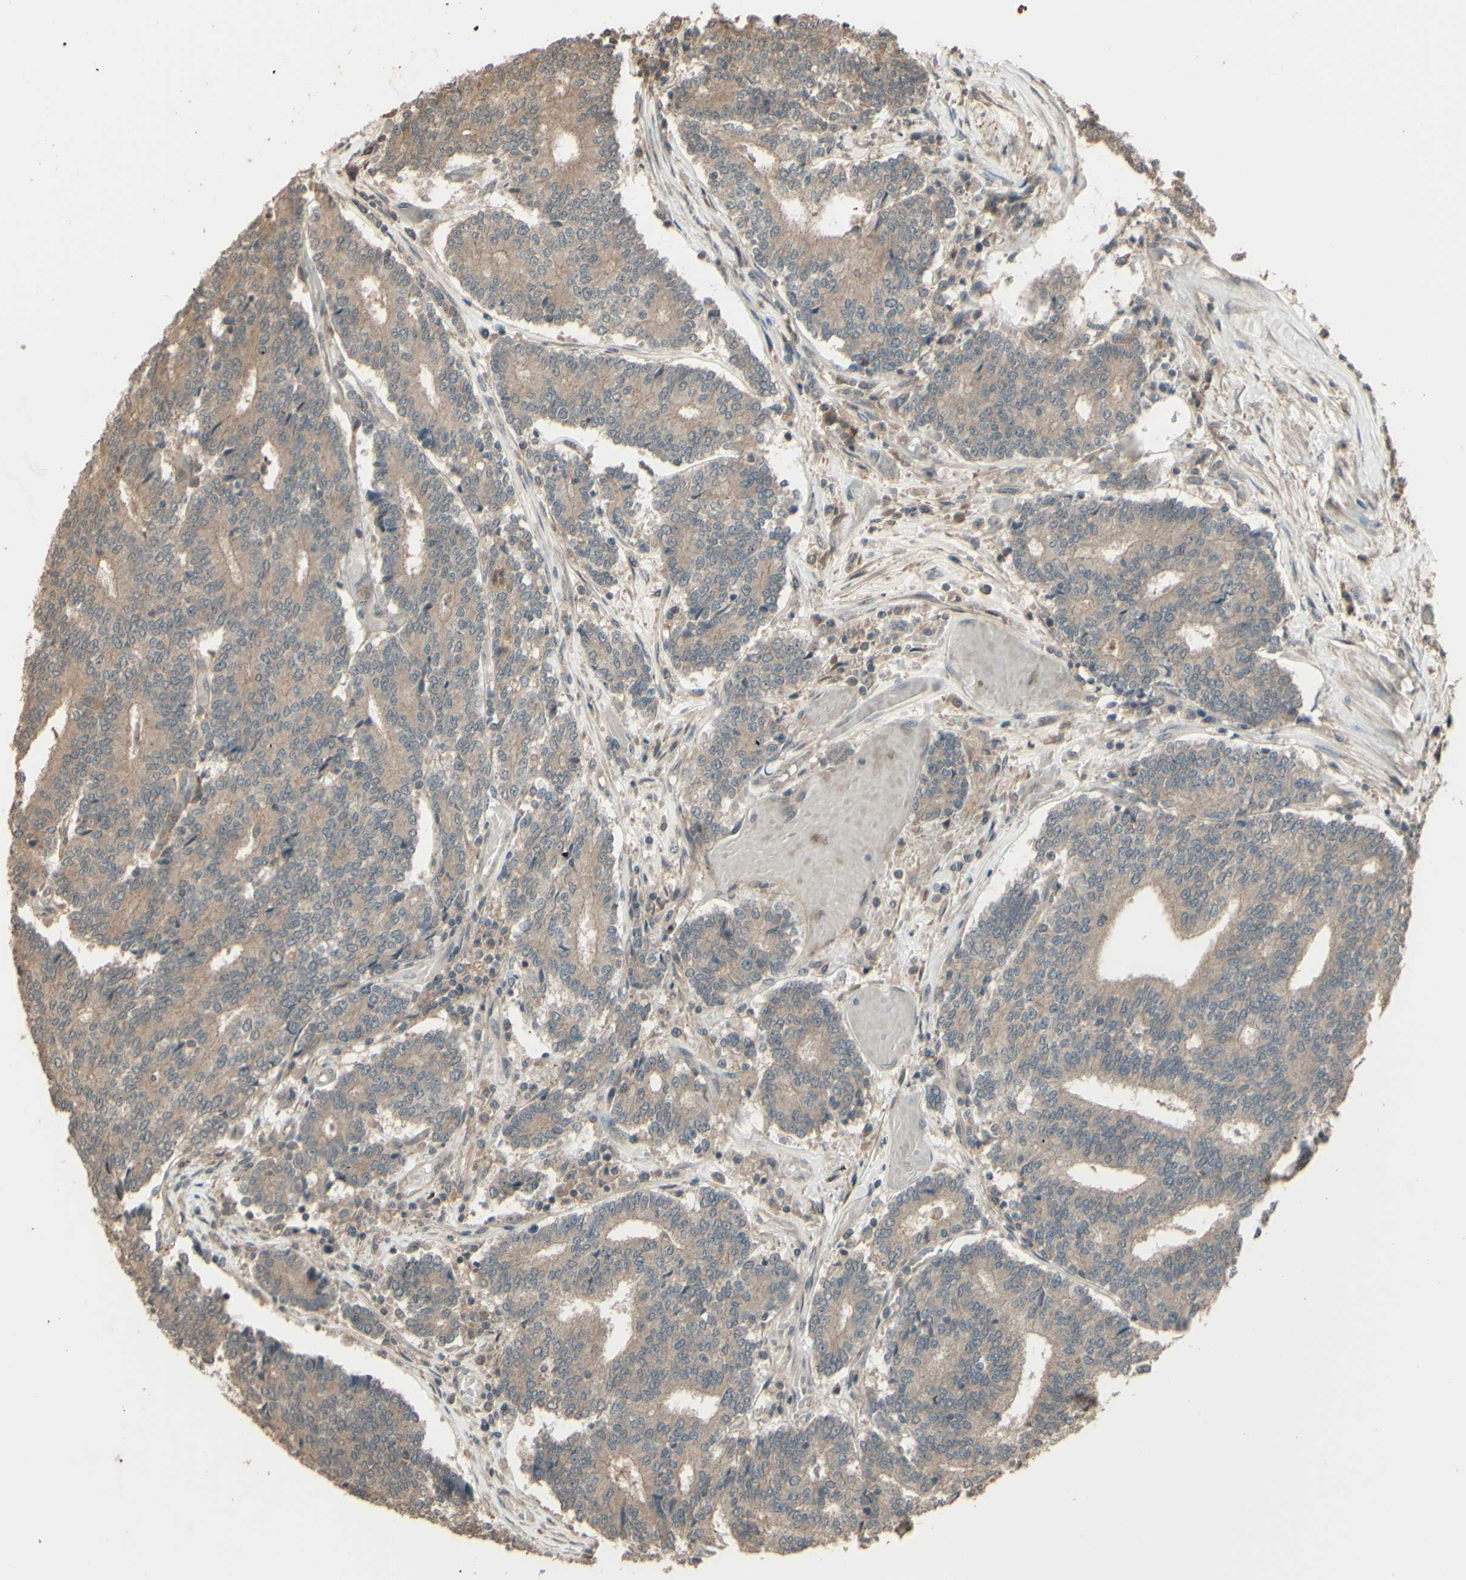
{"staining": {"intensity": "weak", "quantity": ">75%", "location": "cytoplasmic/membranous"}, "tissue": "prostate cancer", "cell_type": "Tumor cells", "image_type": "cancer", "snomed": [{"axis": "morphology", "description": "Normal tissue, NOS"}, {"axis": "morphology", "description": "Adenocarcinoma, High grade"}, {"axis": "topography", "description": "Prostate"}, {"axis": "topography", "description": "Seminal veicle"}], "caption": "A low amount of weak cytoplasmic/membranous staining is appreciated in about >75% of tumor cells in prostate cancer tissue.", "gene": "GNAS", "patient": {"sex": "male", "age": 55}}